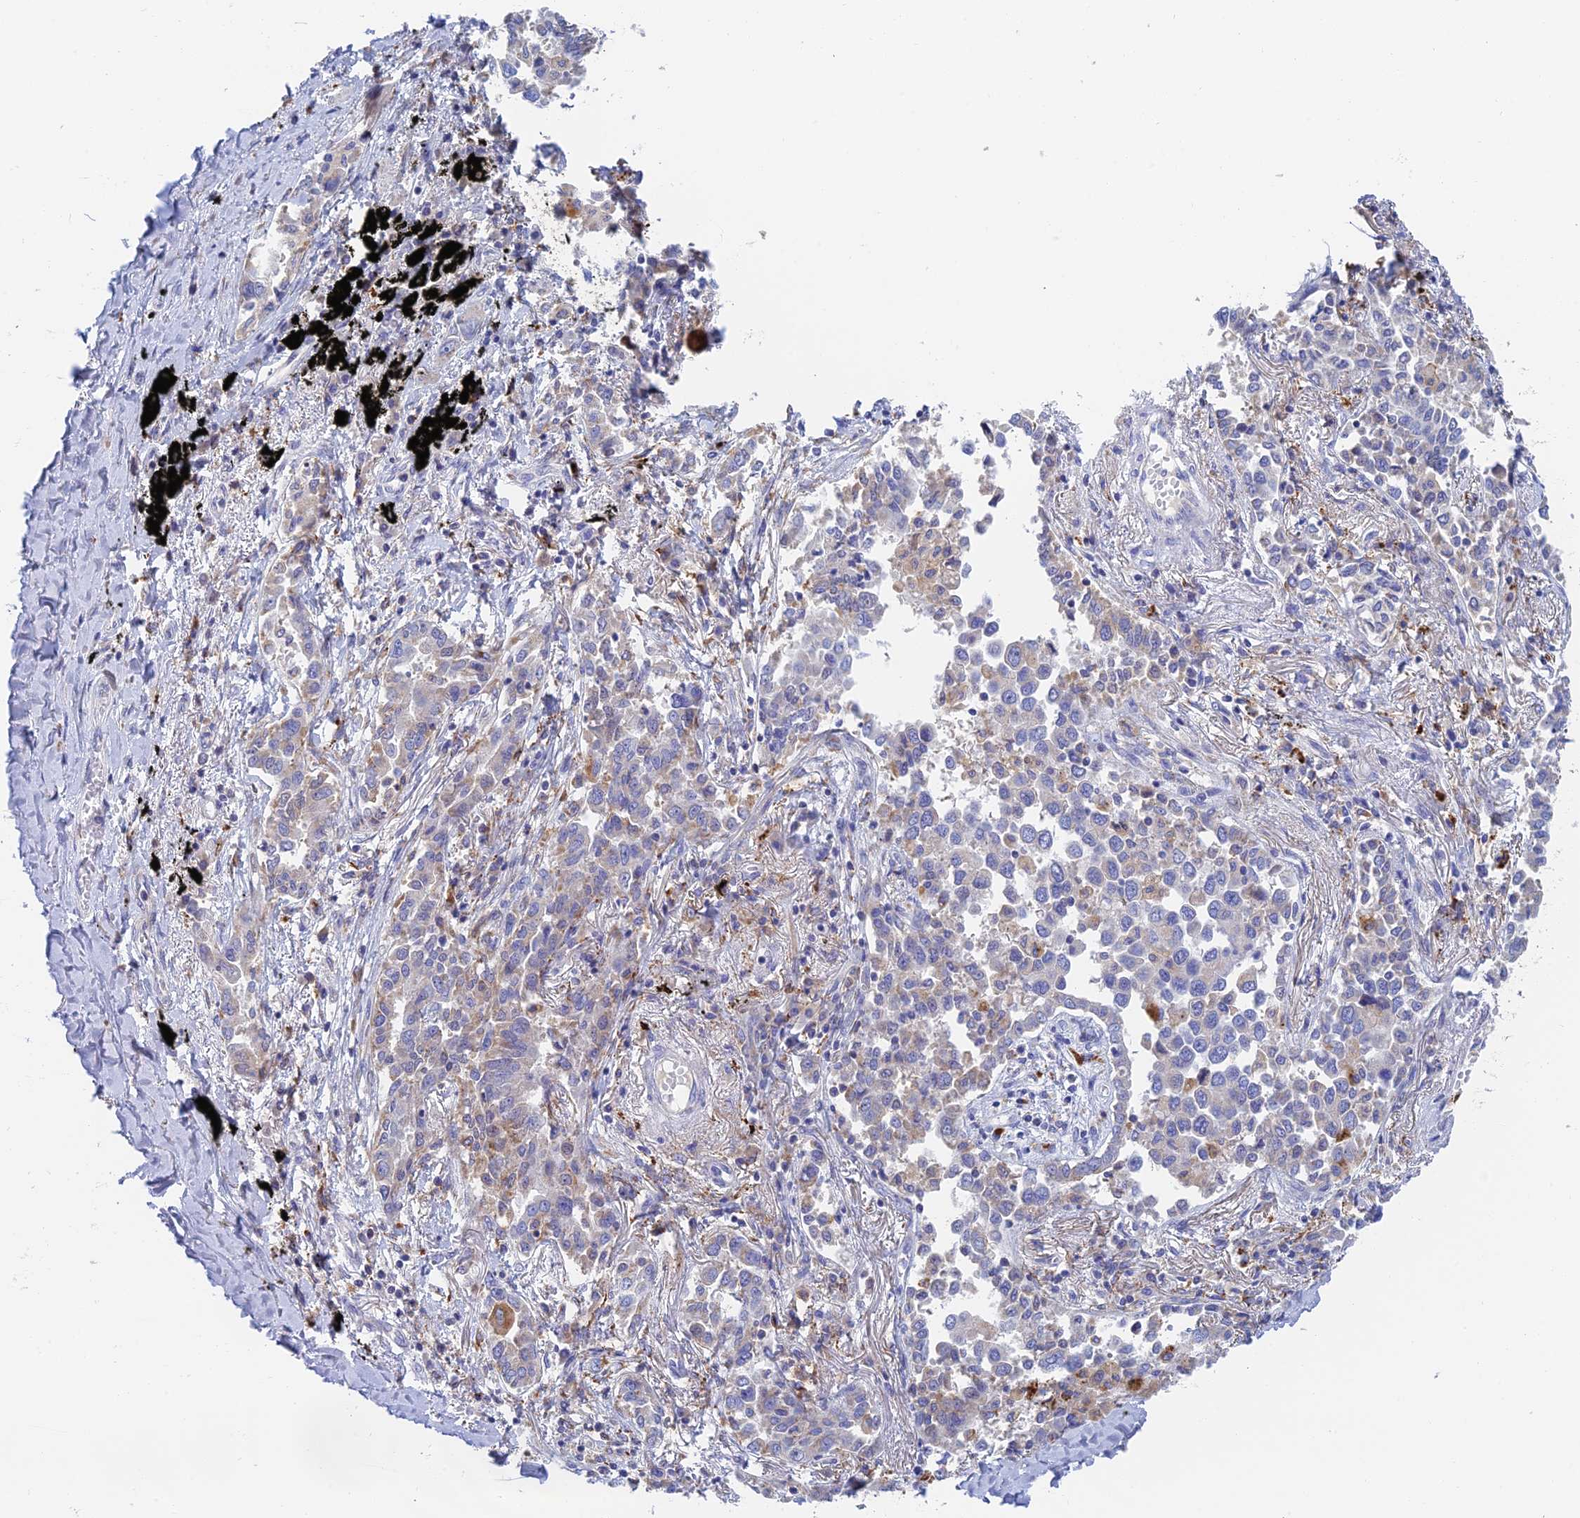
{"staining": {"intensity": "weak", "quantity": "25%-75%", "location": "cytoplasmic/membranous"}, "tissue": "lung cancer", "cell_type": "Tumor cells", "image_type": "cancer", "snomed": [{"axis": "morphology", "description": "Adenocarcinoma, NOS"}, {"axis": "topography", "description": "Lung"}], "caption": "Immunohistochemistry (IHC) image of lung adenocarcinoma stained for a protein (brown), which reveals low levels of weak cytoplasmic/membranous positivity in about 25%-75% of tumor cells.", "gene": "RPGRIP1L", "patient": {"sex": "male", "age": 67}}